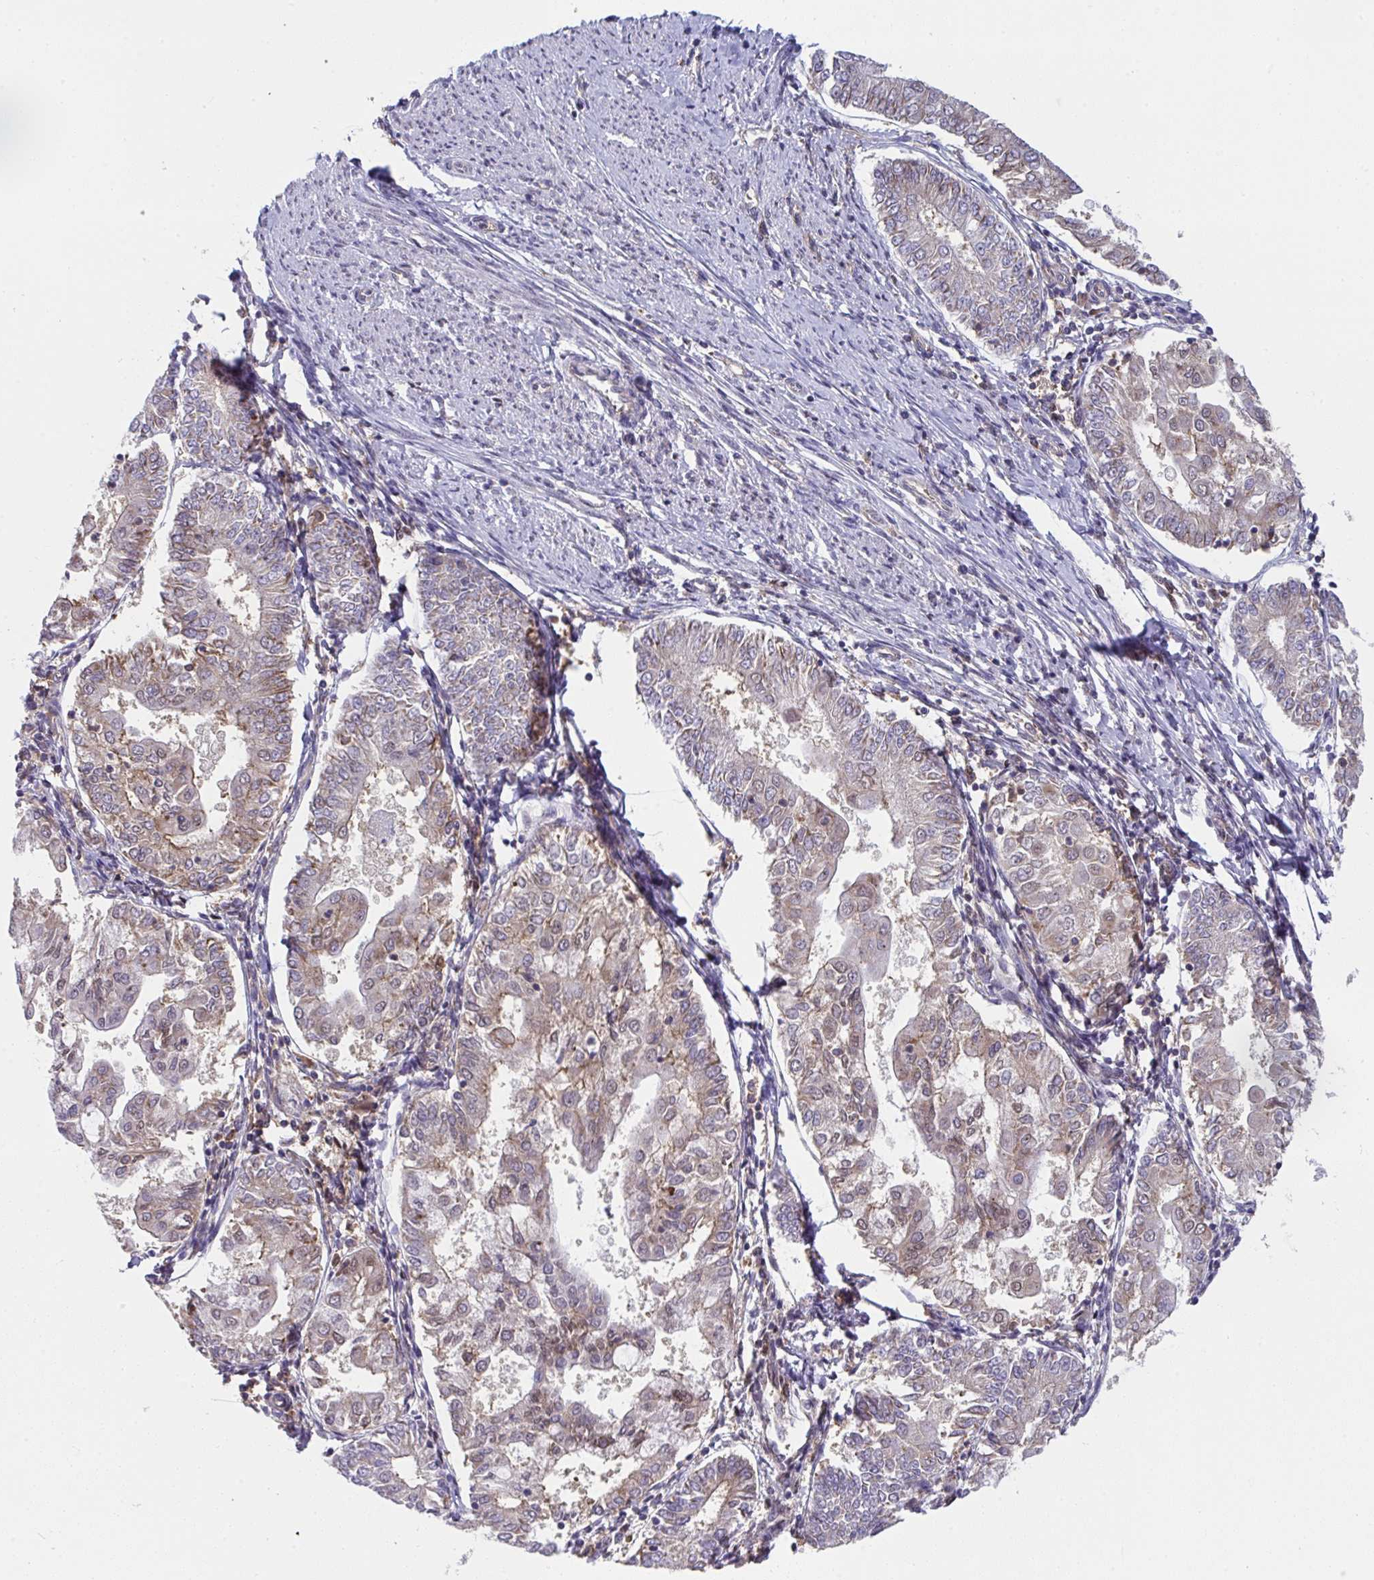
{"staining": {"intensity": "moderate", "quantity": "25%-75%", "location": "cytoplasmic/membranous,nuclear"}, "tissue": "endometrial cancer", "cell_type": "Tumor cells", "image_type": "cancer", "snomed": [{"axis": "morphology", "description": "Adenocarcinoma, NOS"}, {"axis": "topography", "description": "Endometrium"}], "caption": "Protein staining demonstrates moderate cytoplasmic/membranous and nuclear expression in approximately 25%-75% of tumor cells in endometrial adenocarcinoma.", "gene": "ALDH16A1", "patient": {"sex": "female", "age": 68}}